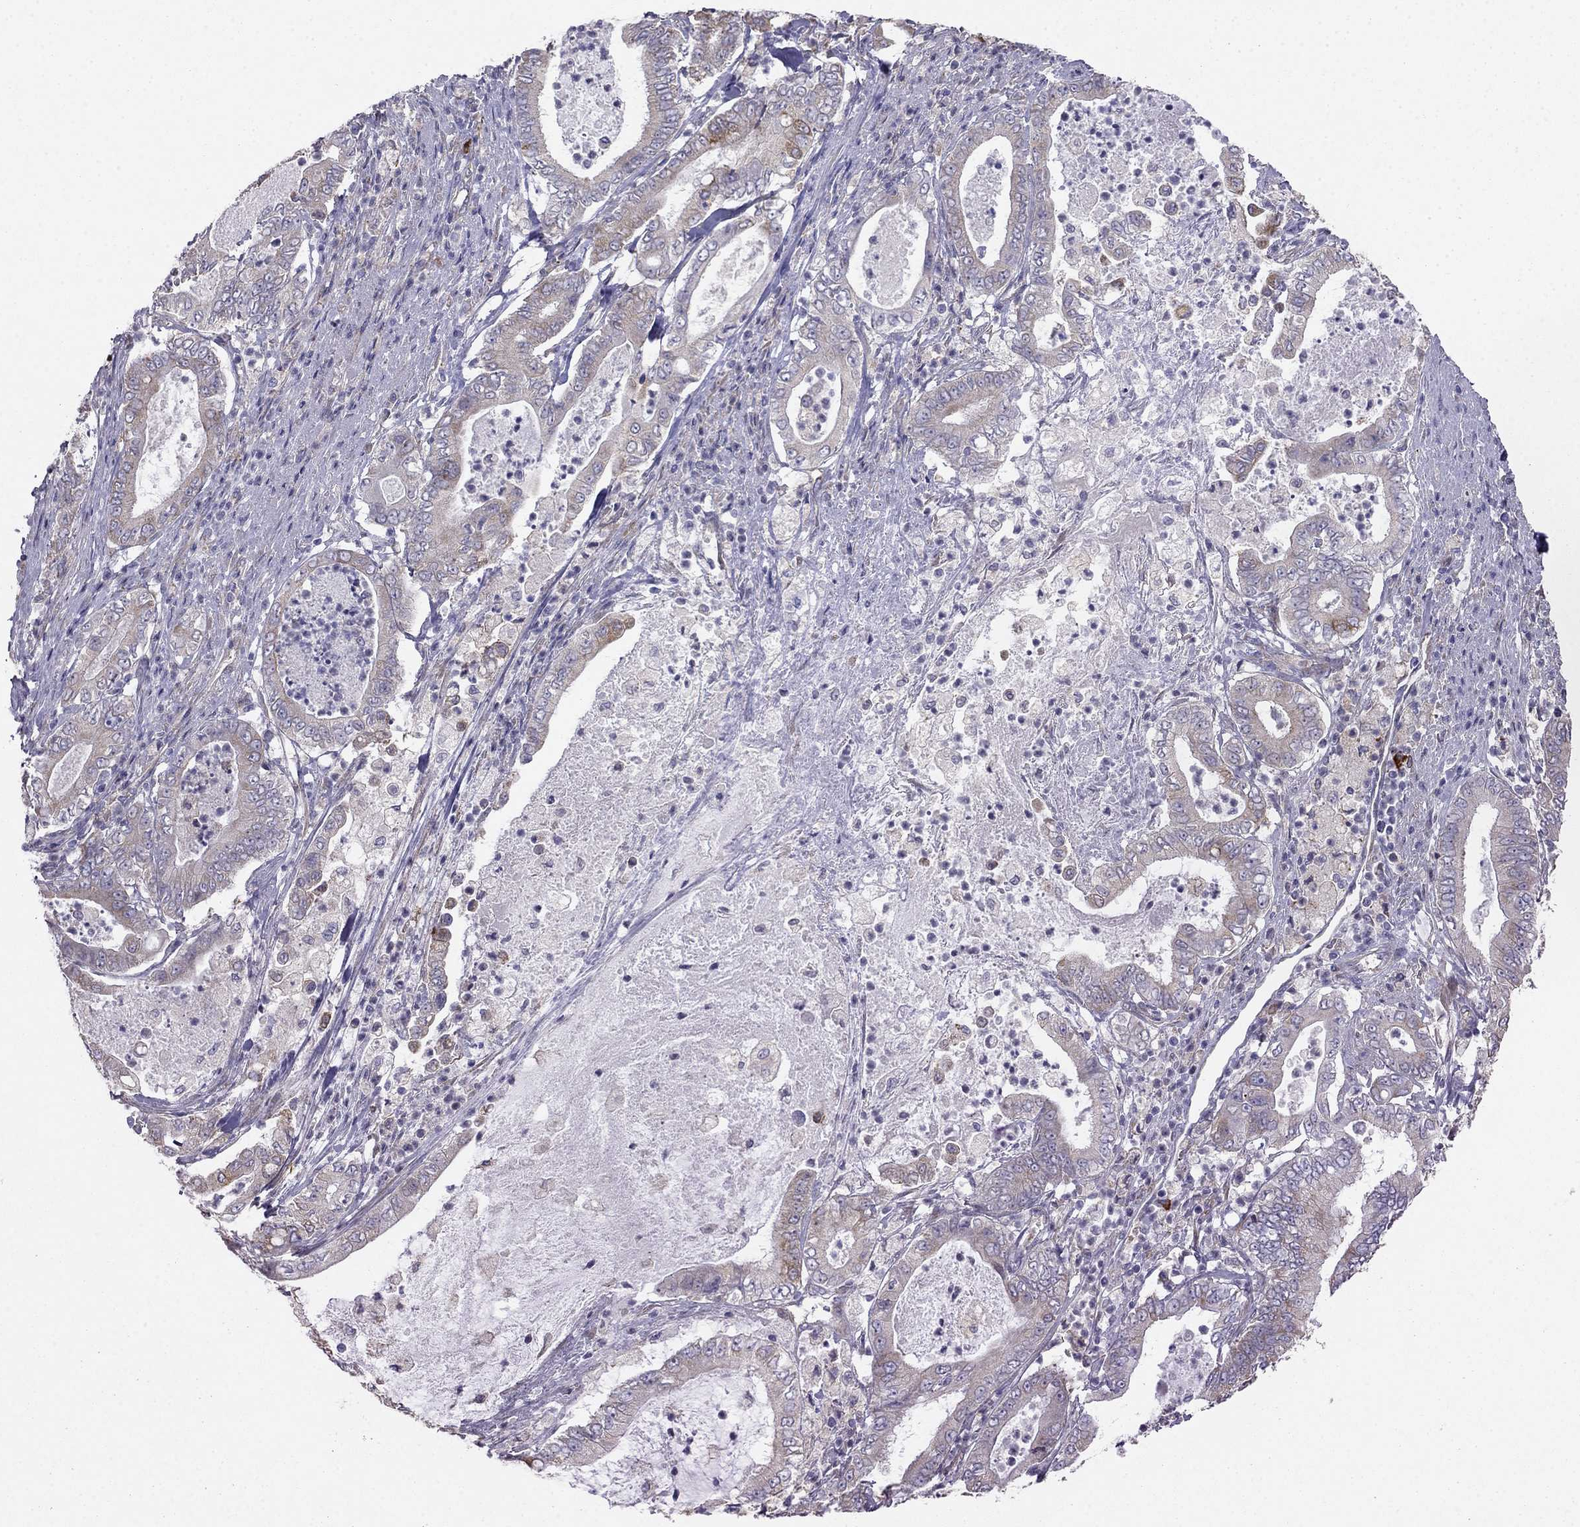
{"staining": {"intensity": "moderate", "quantity": "25%-75%", "location": "cytoplasmic/membranous"}, "tissue": "pancreatic cancer", "cell_type": "Tumor cells", "image_type": "cancer", "snomed": [{"axis": "morphology", "description": "Adenocarcinoma, NOS"}, {"axis": "topography", "description": "Pancreas"}], "caption": "Immunohistochemical staining of human pancreatic adenocarcinoma displays moderate cytoplasmic/membranous protein positivity in approximately 25%-75% of tumor cells.", "gene": "LONRF2", "patient": {"sex": "male", "age": 71}}